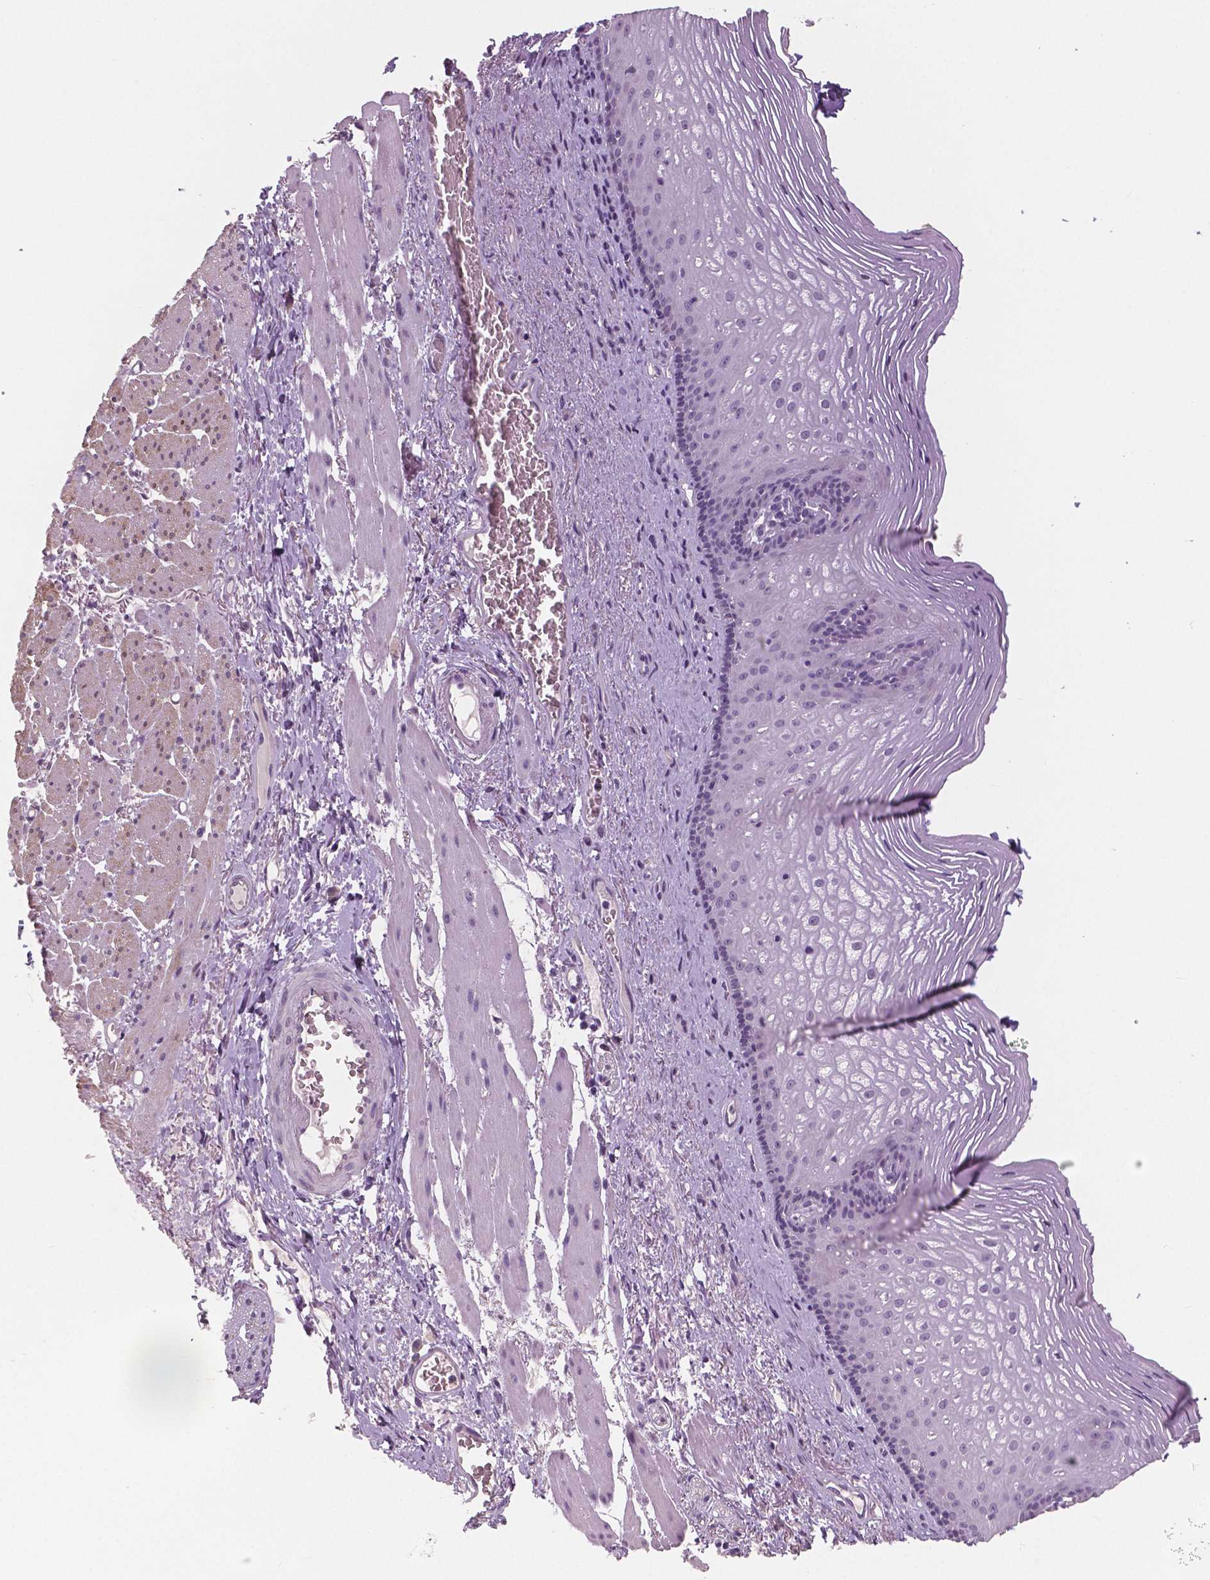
{"staining": {"intensity": "negative", "quantity": "none", "location": "none"}, "tissue": "esophagus", "cell_type": "Squamous epithelial cells", "image_type": "normal", "snomed": [{"axis": "morphology", "description": "Normal tissue, NOS"}, {"axis": "topography", "description": "Esophagus"}], "caption": "An immunohistochemistry photomicrograph of normal esophagus is shown. There is no staining in squamous epithelial cells of esophagus. (DAB (3,3'-diaminobenzidine) IHC with hematoxylin counter stain).", "gene": "NECAB1", "patient": {"sex": "male", "age": 76}}